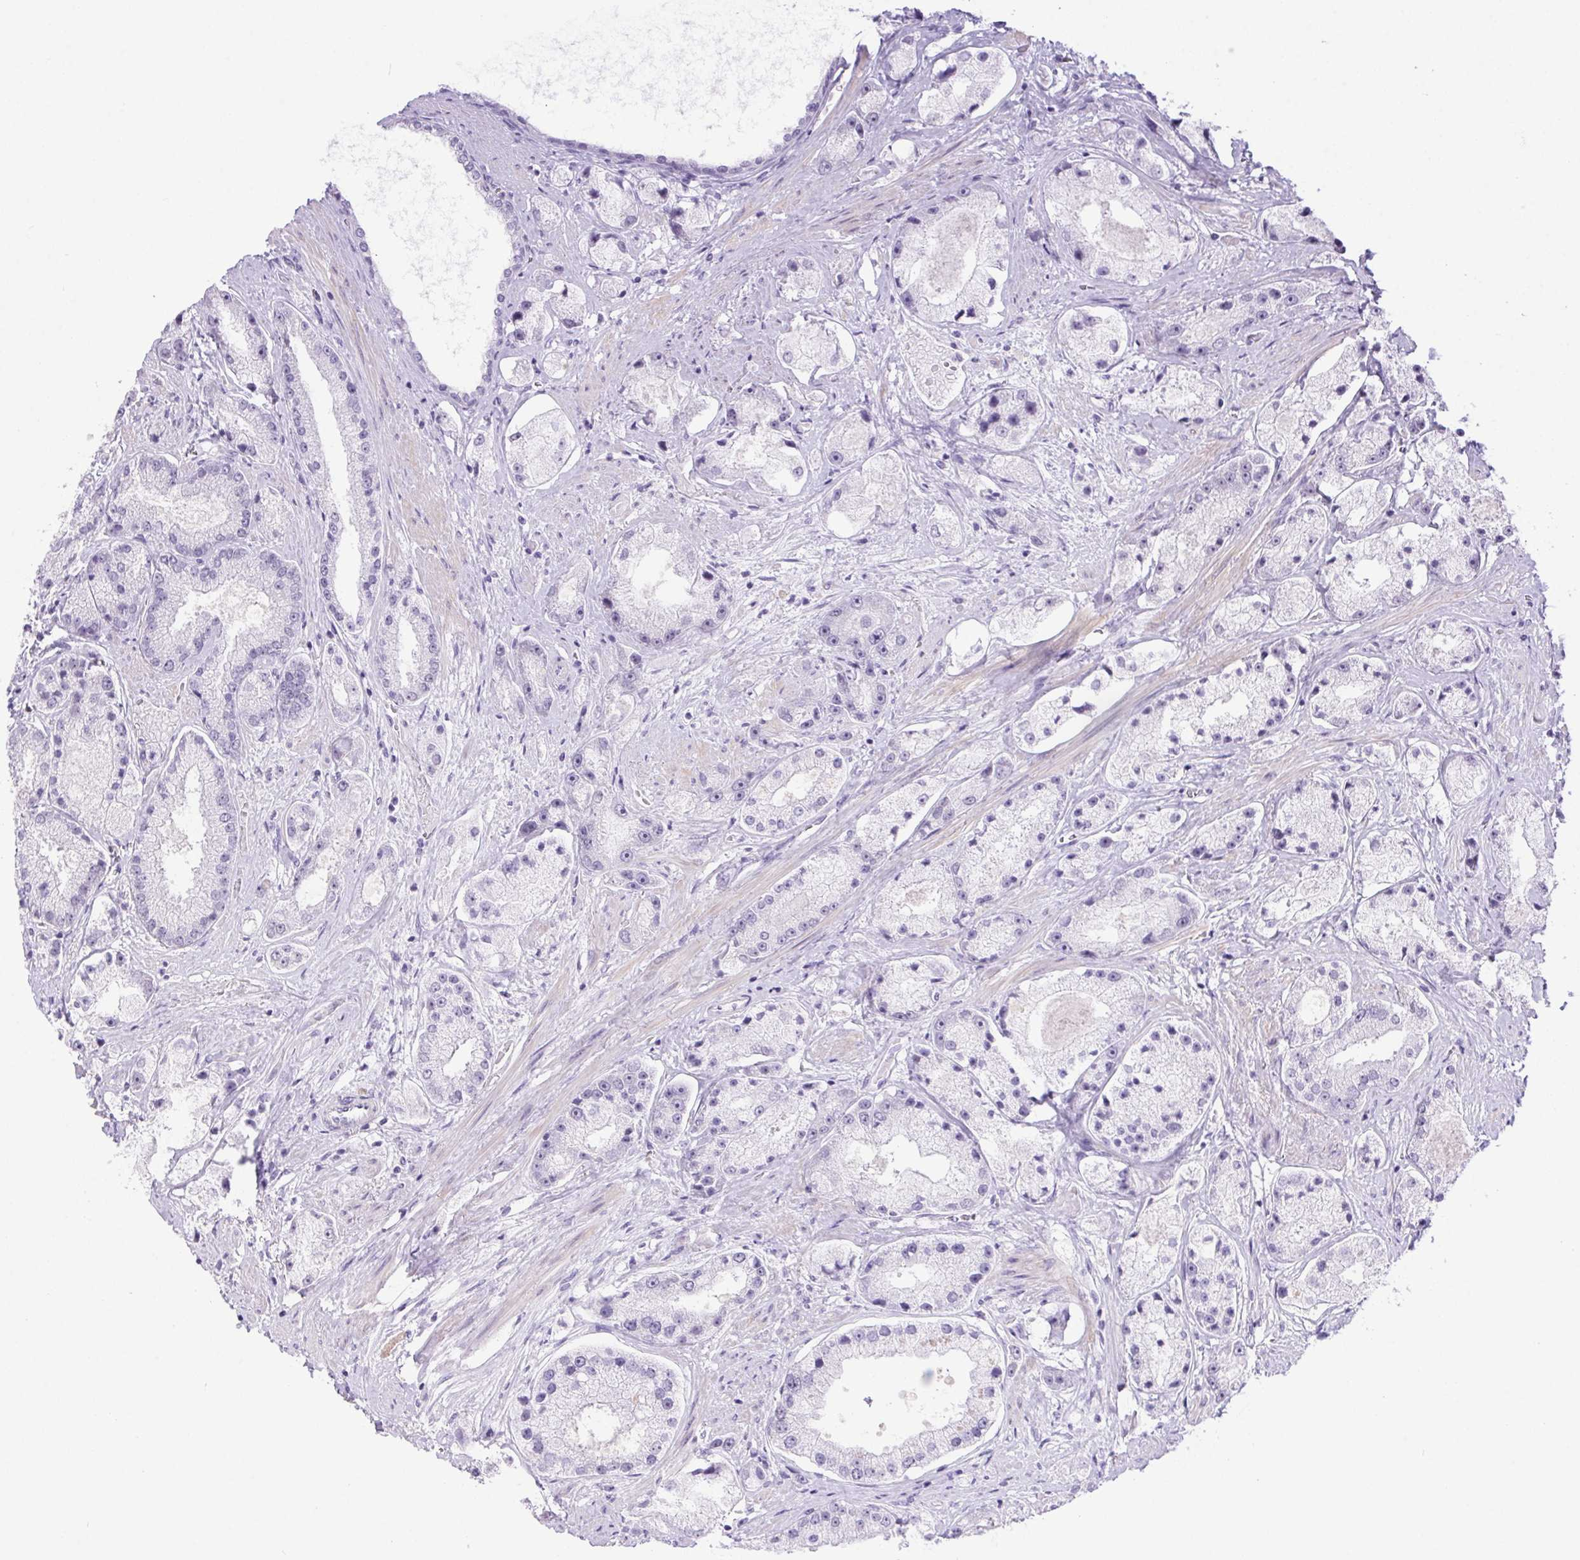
{"staining": {"intensity": "negative", "quantity": "none", "location": "none"}, "tissue": "prostate cancer", "cell_type": "Tumor cells", "image_type": "cancer", "snomed": [{"axis": "morphology", "description": "Adenocarcinoma, High grade"}, {"axis": "topography", "description": "Prostate"}], "caption": "Protein analysis of prostate adenocarcinoma (high-grade) displays no significant expression in tumor cells.", "gene": "DDX17", "patient": {"sex": "male", "age": 67}}